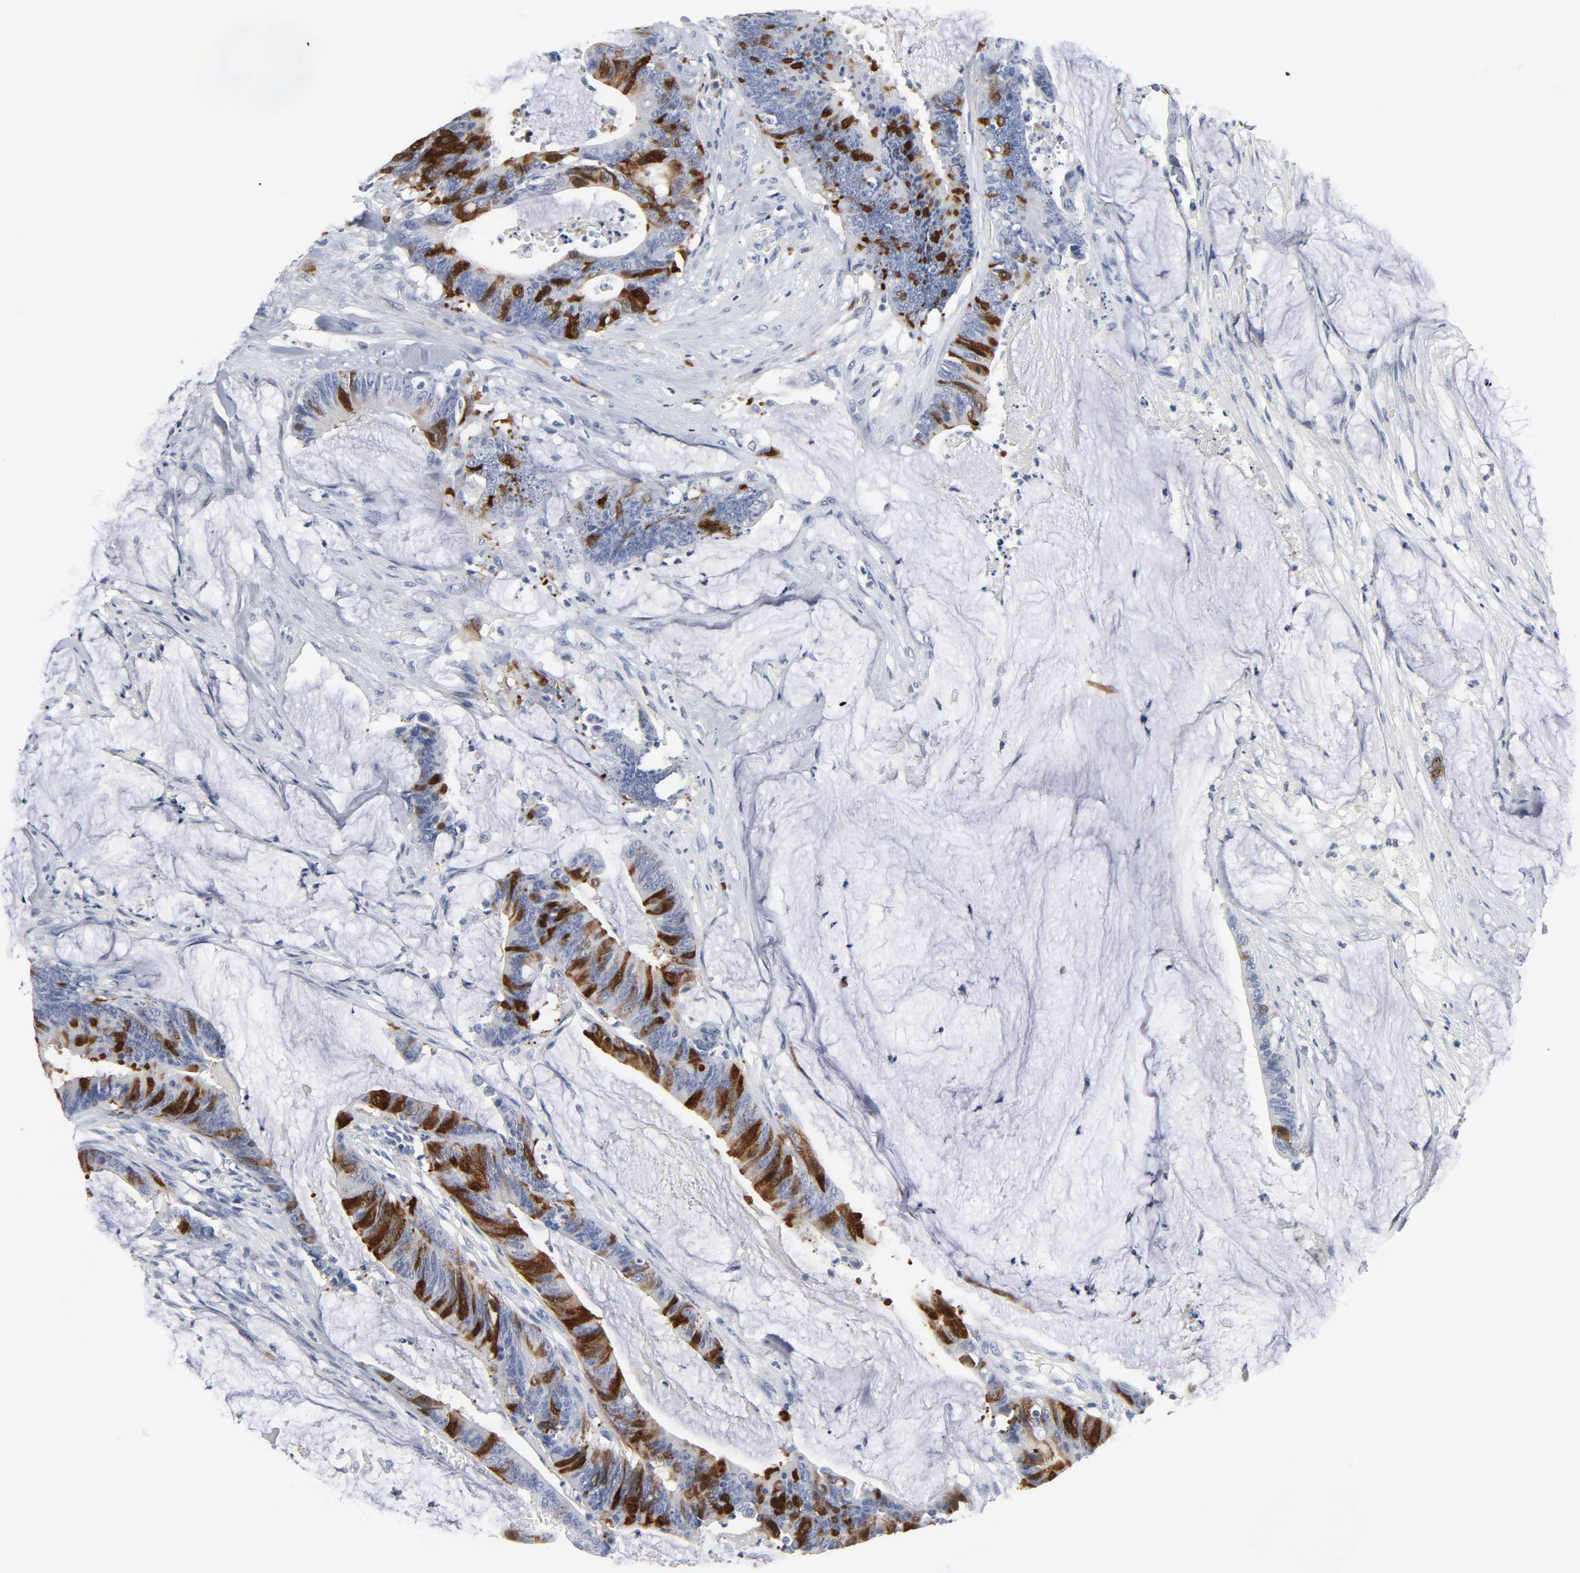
{"staining": {"intensity": "moderate", "quantity": "25%-75%", "location": "cytoplasmic/membranous,nuclear"}, "tissue": "colorectal cancer", "cell_type": "Tumor cells", "image_type": "cancer", "snomed": [{"axis": "morphology", "description": "Adenocarcinoma, NOS"}, {"axis": "topography", "description": "Rectum"}], "caption": "There is medium levels of moderate cytoplasmic/membranous and nuclear expression in tumor cells of colorectal cancer (adenocarcinoma), as demonstrated by immunohistochemical staining (brown color).", "gene": "CDC20", "patient": {"sex": "female", "age": 66}}